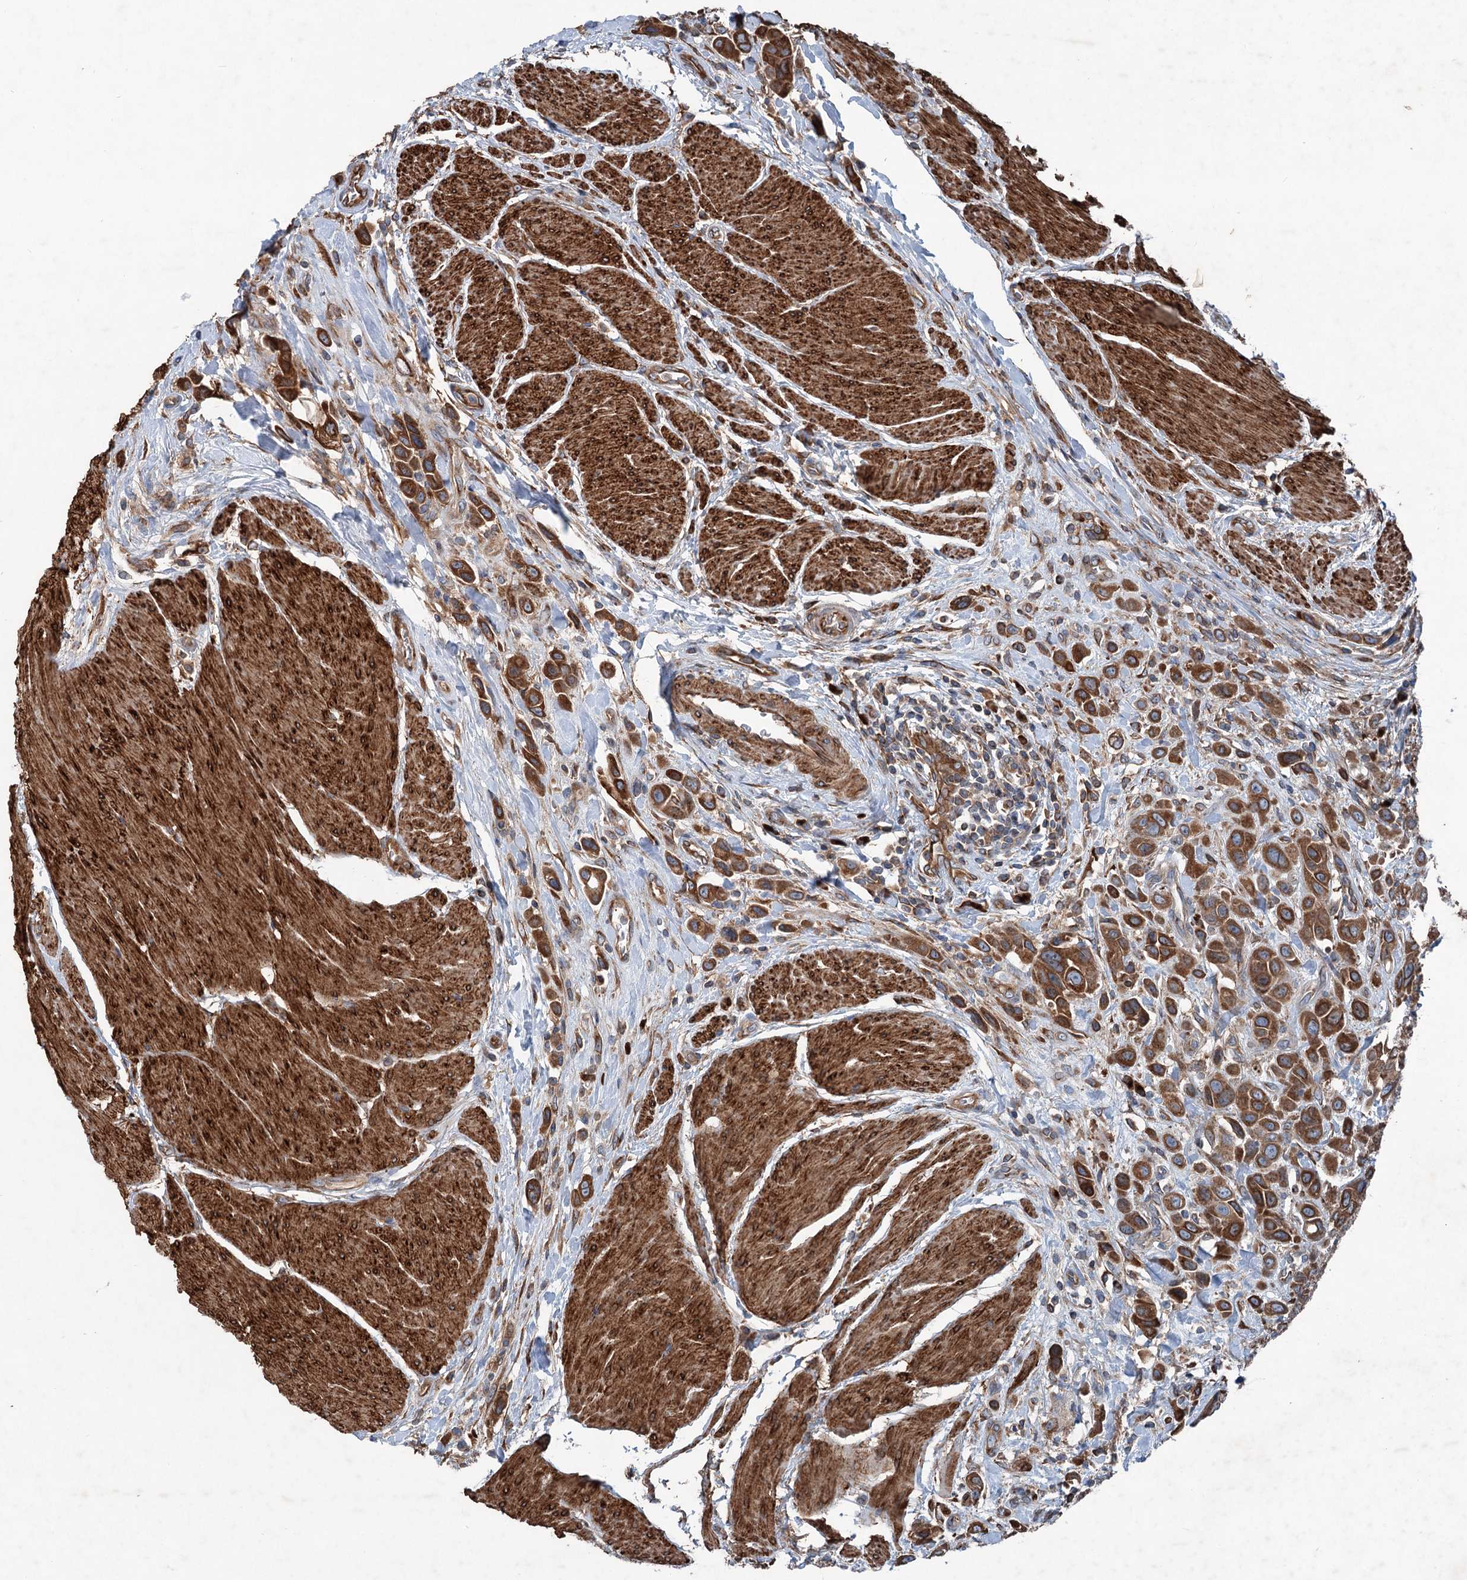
{"staining": {"intensity": "strong", "quantity": ">75%", "location": "cytoplasmic/membranous"}, "tissue": "urothelial cancer", "cell_type": "Tumor cells", "image_type": "cancer", "snomed": [{"axis": "morphology", "description": "Urothelial carcinoma, High grade"}, {"axis": "topography", "description": "Urinary bladder"}], "caption": "Protein staining of high-grade urothelial carcinoma tissue displays strong cytoplasmic/membranous positivity in about >75% of tumor cells.", "gene": "CALCOCO1", "patient": {"sex": "male", "age": 50}}